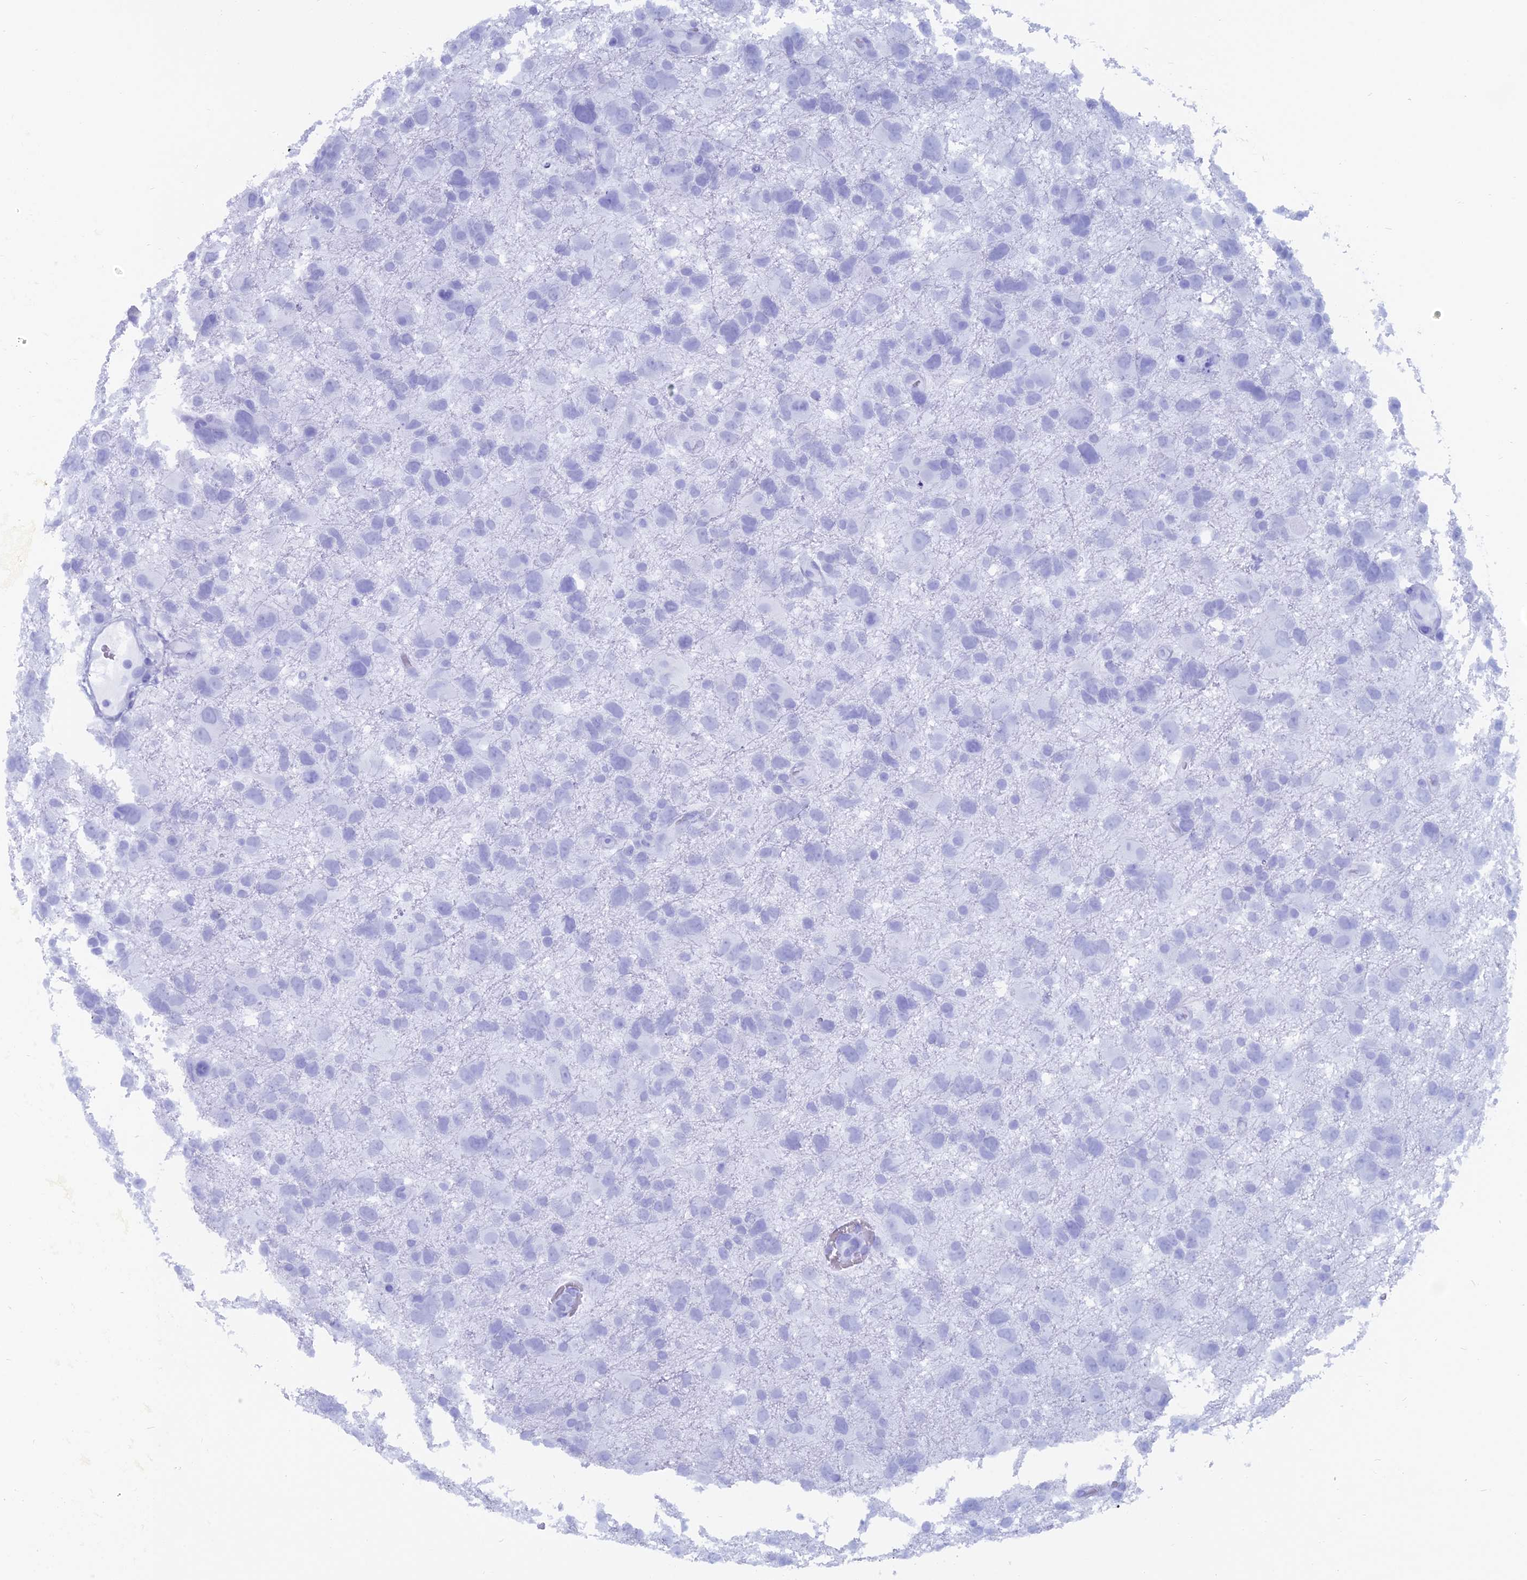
{"staining": {"intensity": "negative", "quantity": "none", "location": "none"}, "tissue": "glioma", "cell_type": "Tumor cells", "image_type": "cancer", "snomed": [{"axis": "morphology", "description": "Glioma, malignant, High grade"}, {"axis": "topography", "description": "Brain"}], "caption": "Histopathology image shows no significant protein expression in tumor cells of glioma. (Immunohistochemistry (ihc), brightfield microscopy, high magnification).", "gene": "CAPS", "patient": {"sex": "male", "age": 61}}